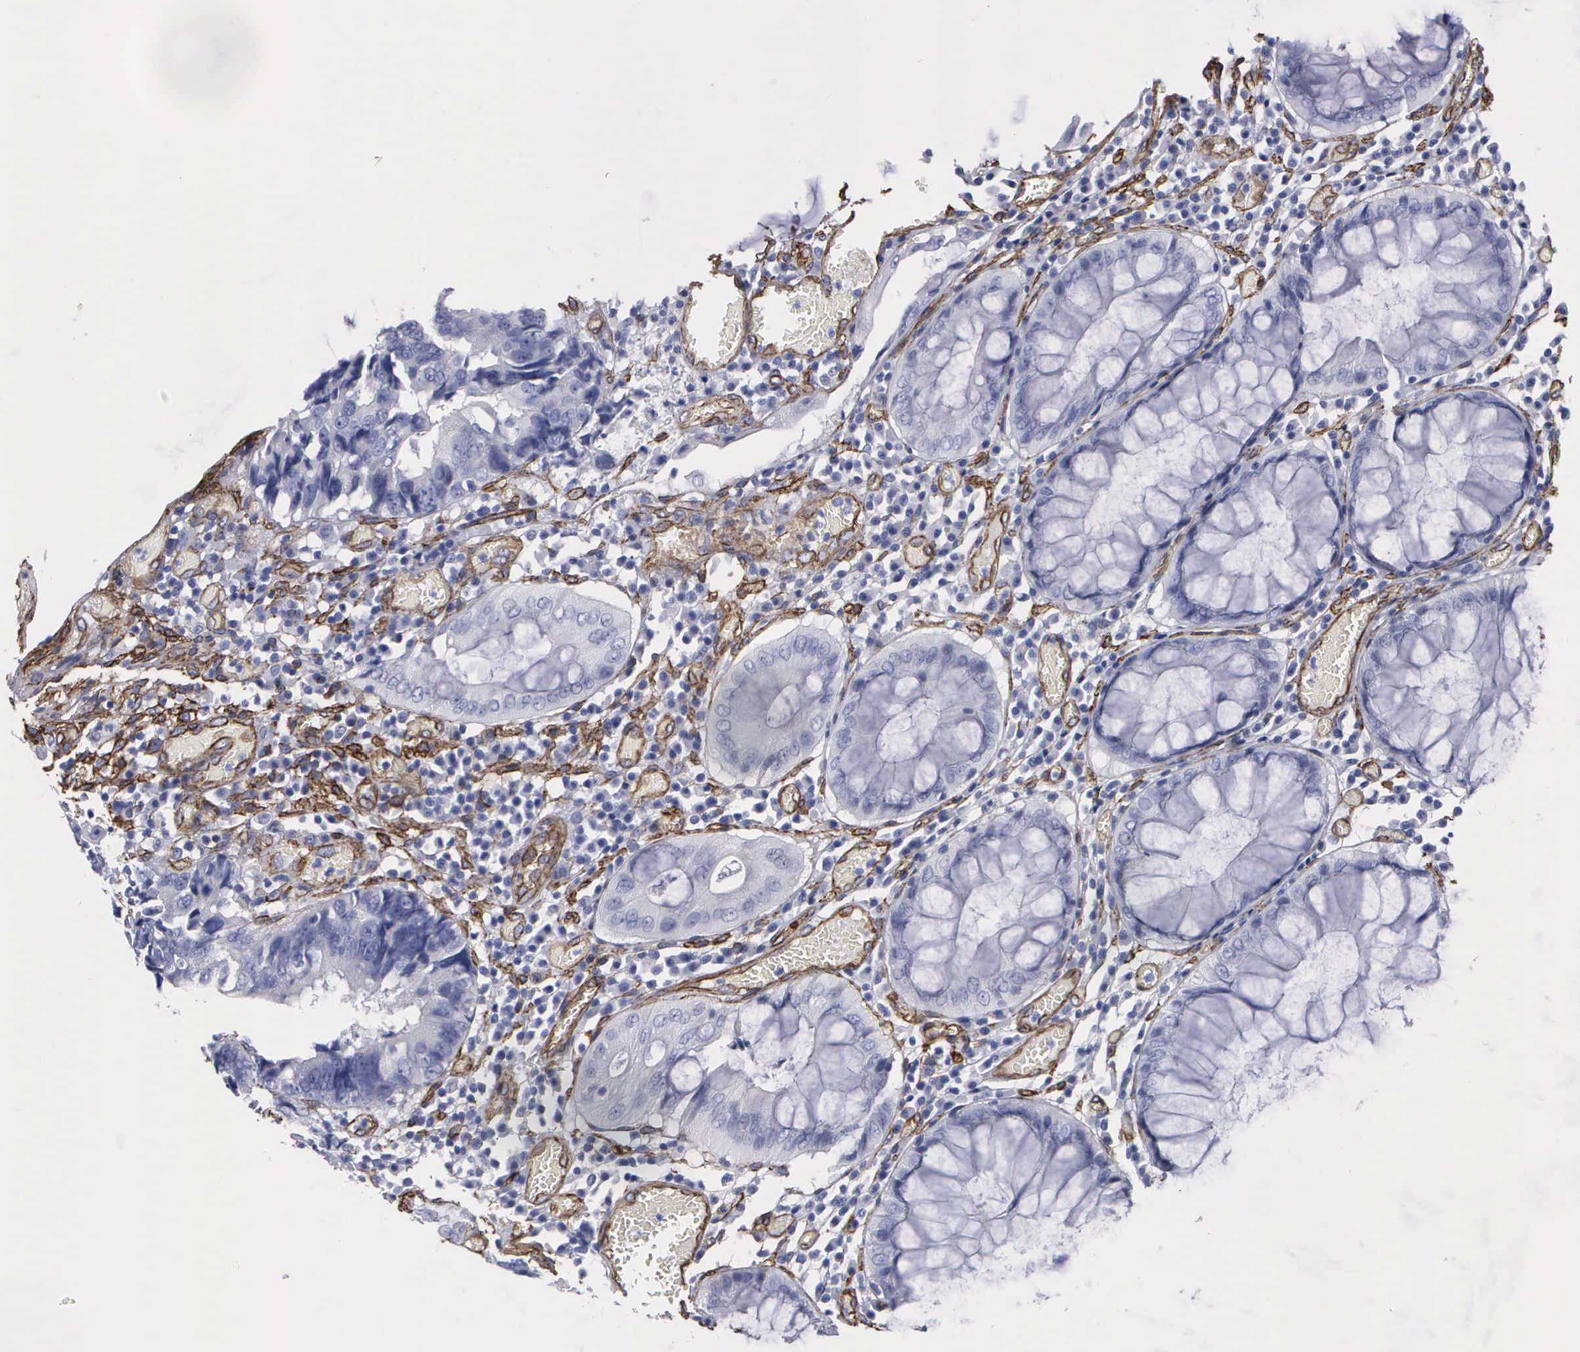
{"staining": {"intensity": "negative", "quantity": "none", "location": "none"}, "tissue": "colorectal cancer", "cell_type": "Tumor cells", "image_type": "cancer", "snomed": [{"axis": "morphology", "description": "Adenocarcinoma, NOS"}, {"axis": "topography", "description": "Rectum"}], "caption": "Tumor cells show no significant staining in colorectal cancer (adenocarcinoma).", "gene": "MAGEB10", "patient": {"sex": "female", "age": 98}}